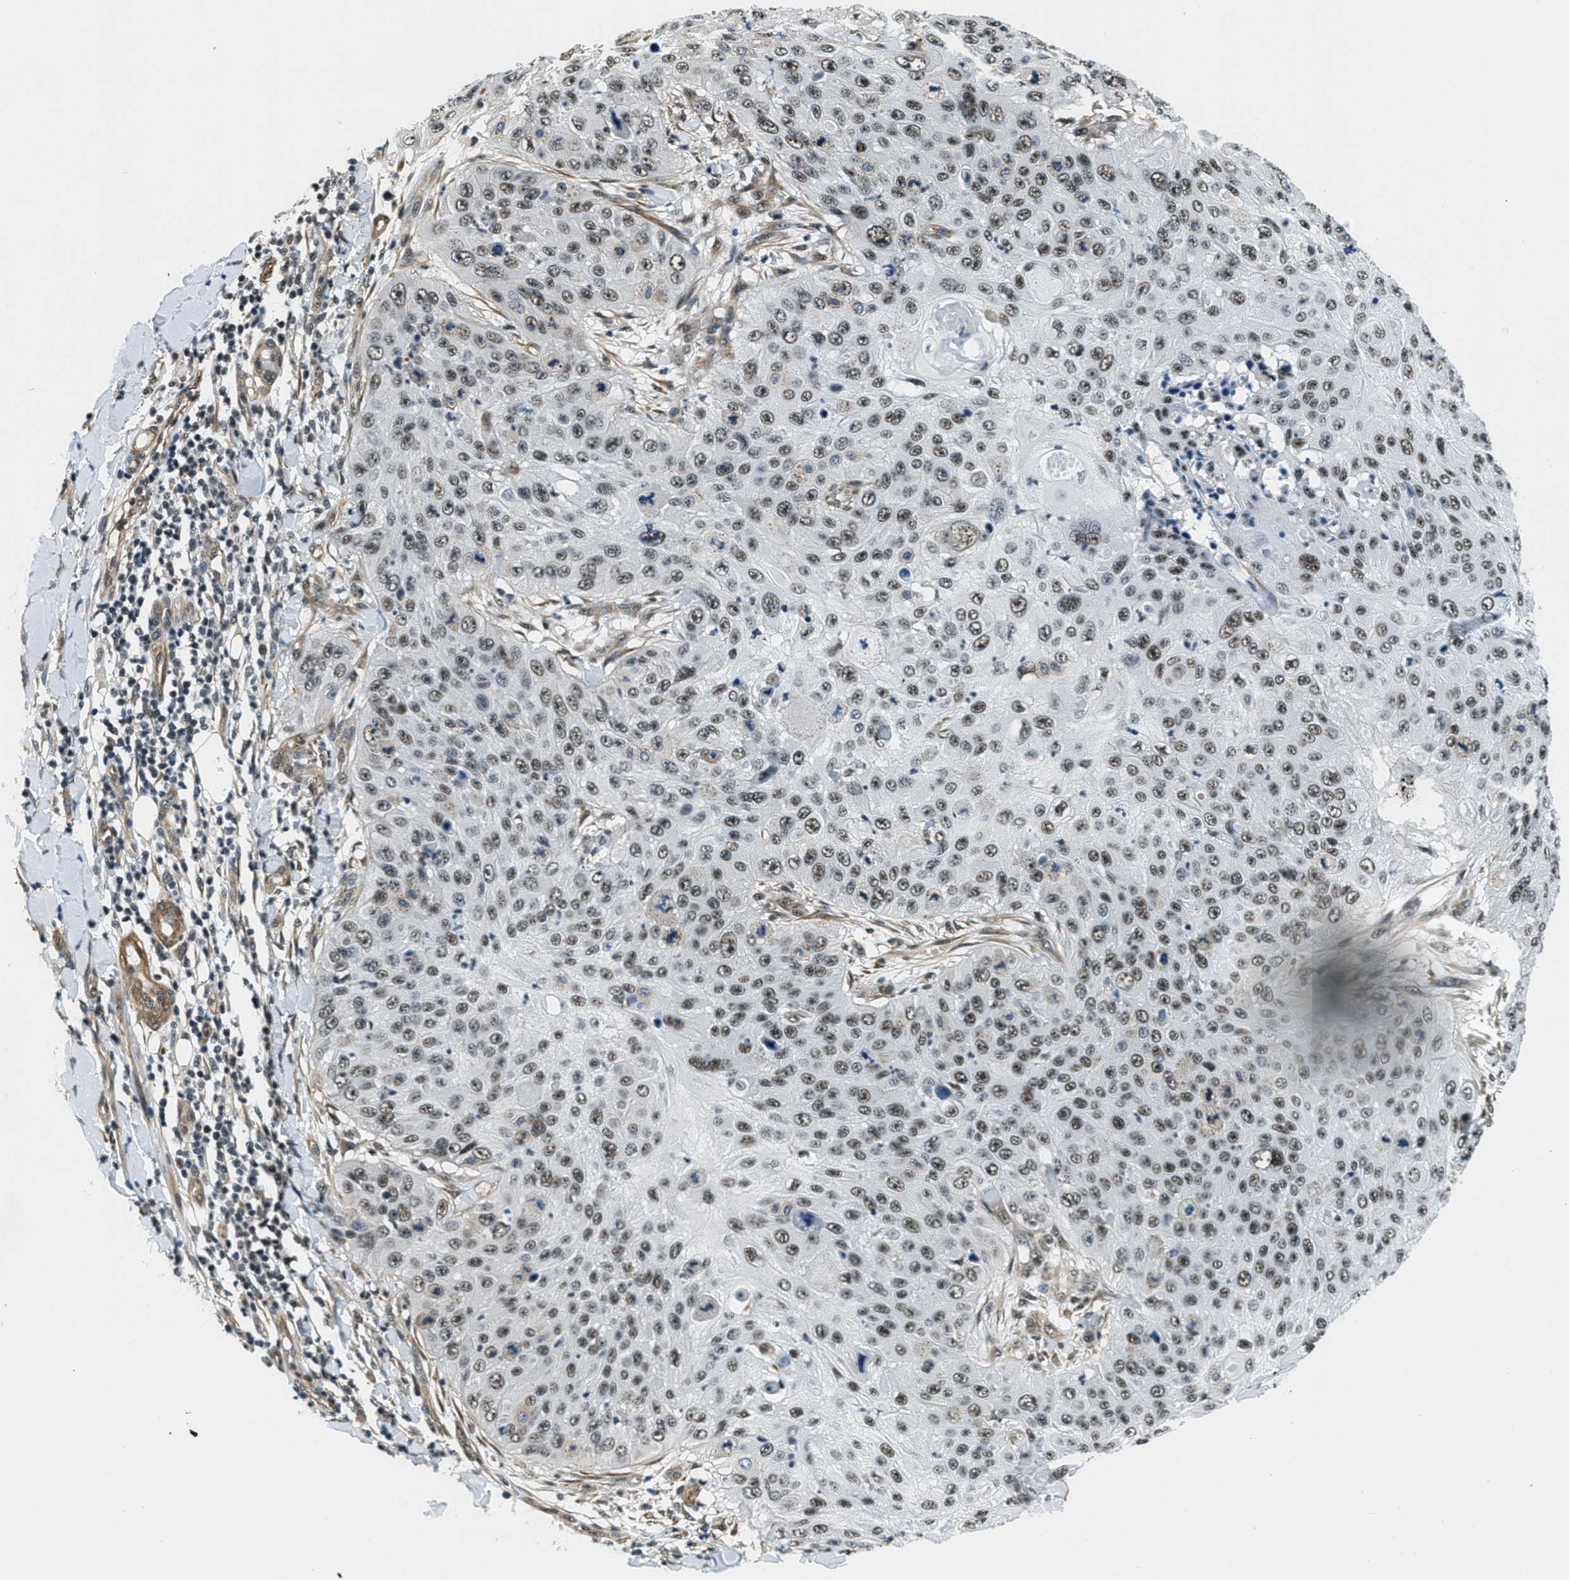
{"staining": {"intensity": "moderate", "quantity": ">75%", "location": "nuclear"}, "tissue": "skin cancer", "cell_type": "Tumor cells", "image_type": "cancer", "snomed": [{"axis": "morphology", "description": "Squamous cell carcinoma, NOS"}, {"axis": "topography", "description": "Skin"}], "caption": "Tumor cells display medium levels of moderate nuclear staining in about >75% of cells in squamous cell carcinoma (skin). (Brightfield microscopy of DAB IHC at high magnification).", "gene": "CFAP36", "patient": {"sex": "female", "age": 80}}